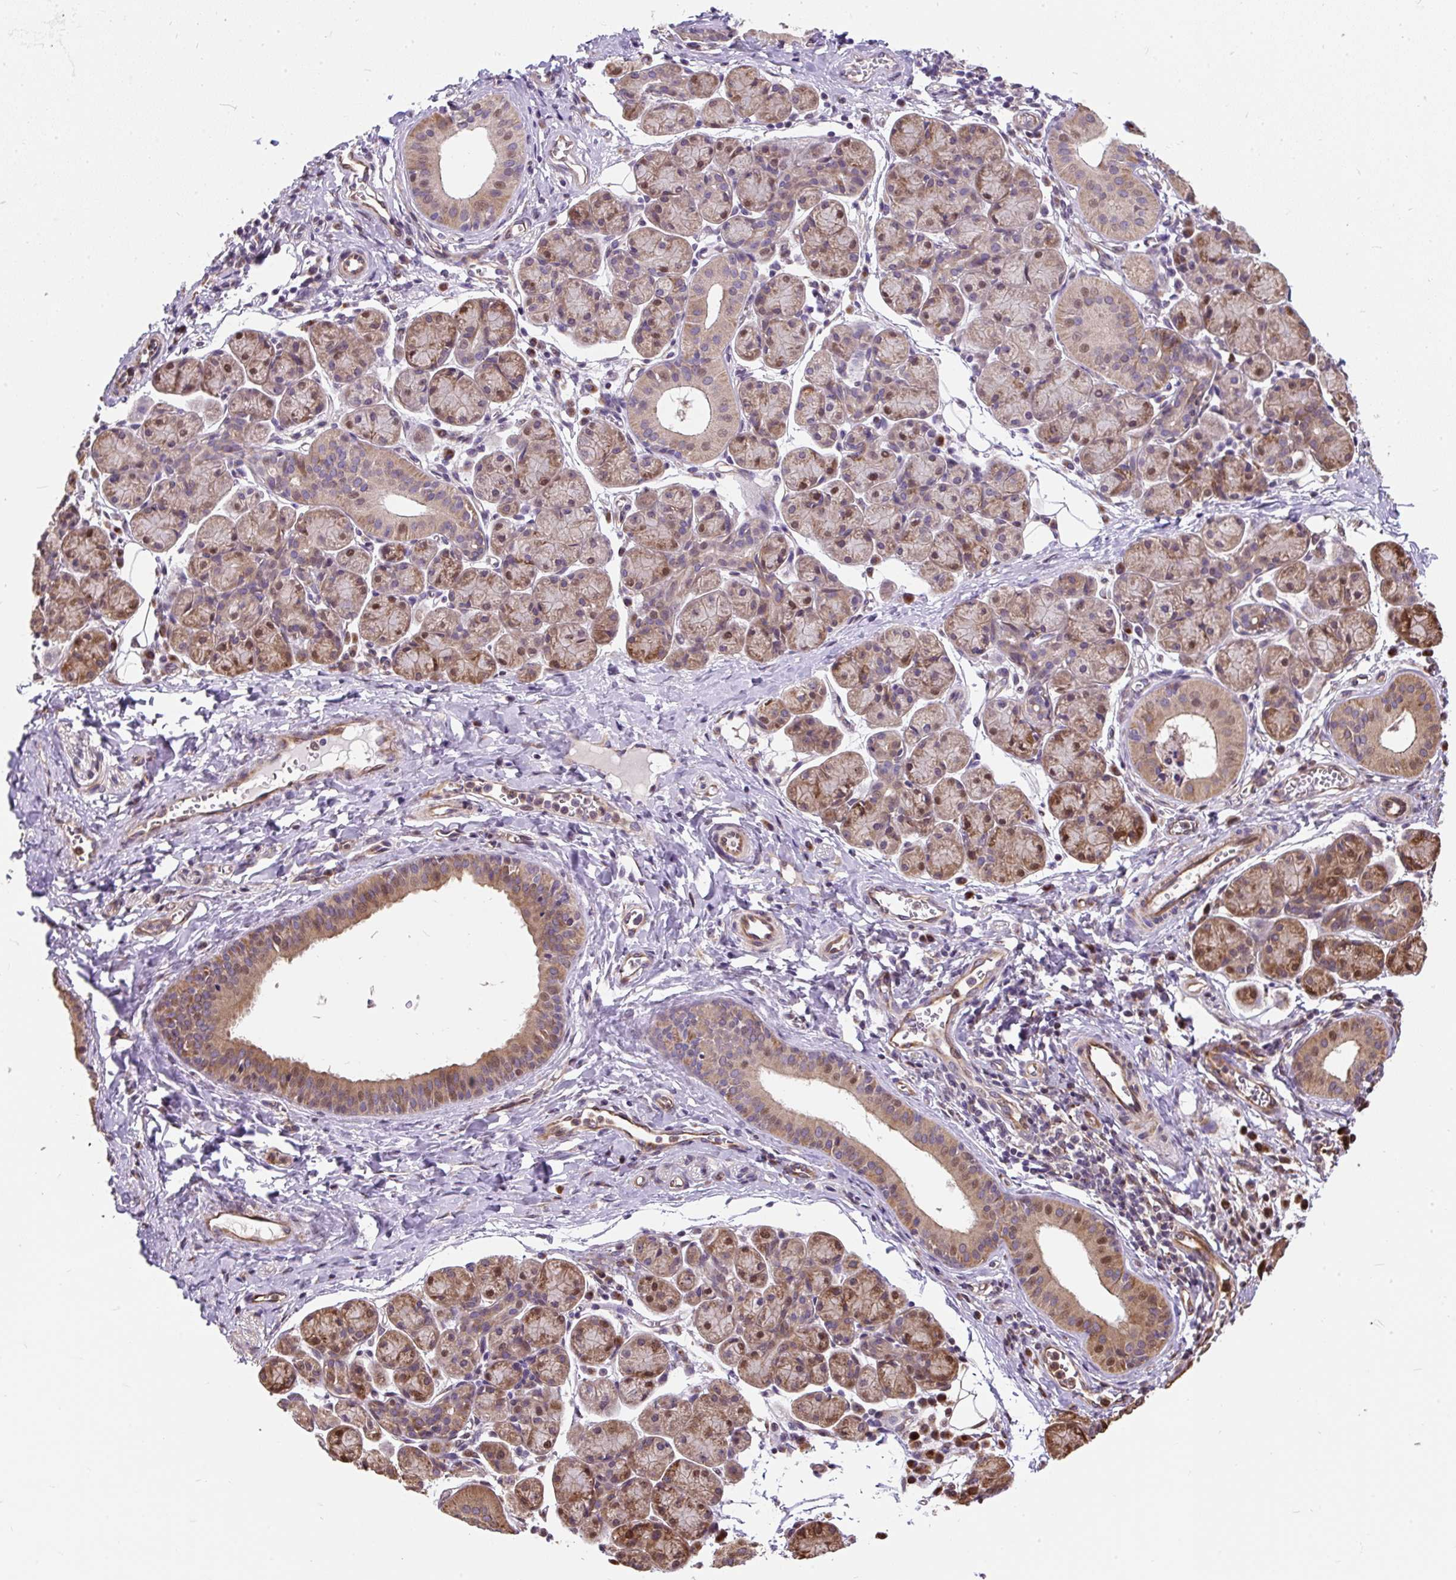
{"staining": {"intensity": "moderate", "quantity": "25%-75%", "location": "cytoplasmic/membranous,nuclear"}, "tissue": "salivary gland", "cell_type": "Glandular cells", "image_type": "normal", "snomed": [{"axis": "morphology", "description": "Normal tissue, NOS"}, {"axis": "morphology", "description": "Inflammation, NOS"}, {"axis": "topography", "description": "Lymph node"}, {"axis": "topography", "description": "Salivary gland"}], "caption": "Immunohistochemistry of unremarkable human salivary gland displays medium levels of moderate cytoplasmic/membranous,nuclear staining in approximately 25%-75% of glandular cells.", "gene": "PUS7L", "patient": {"sex": "male", "age": 3}}